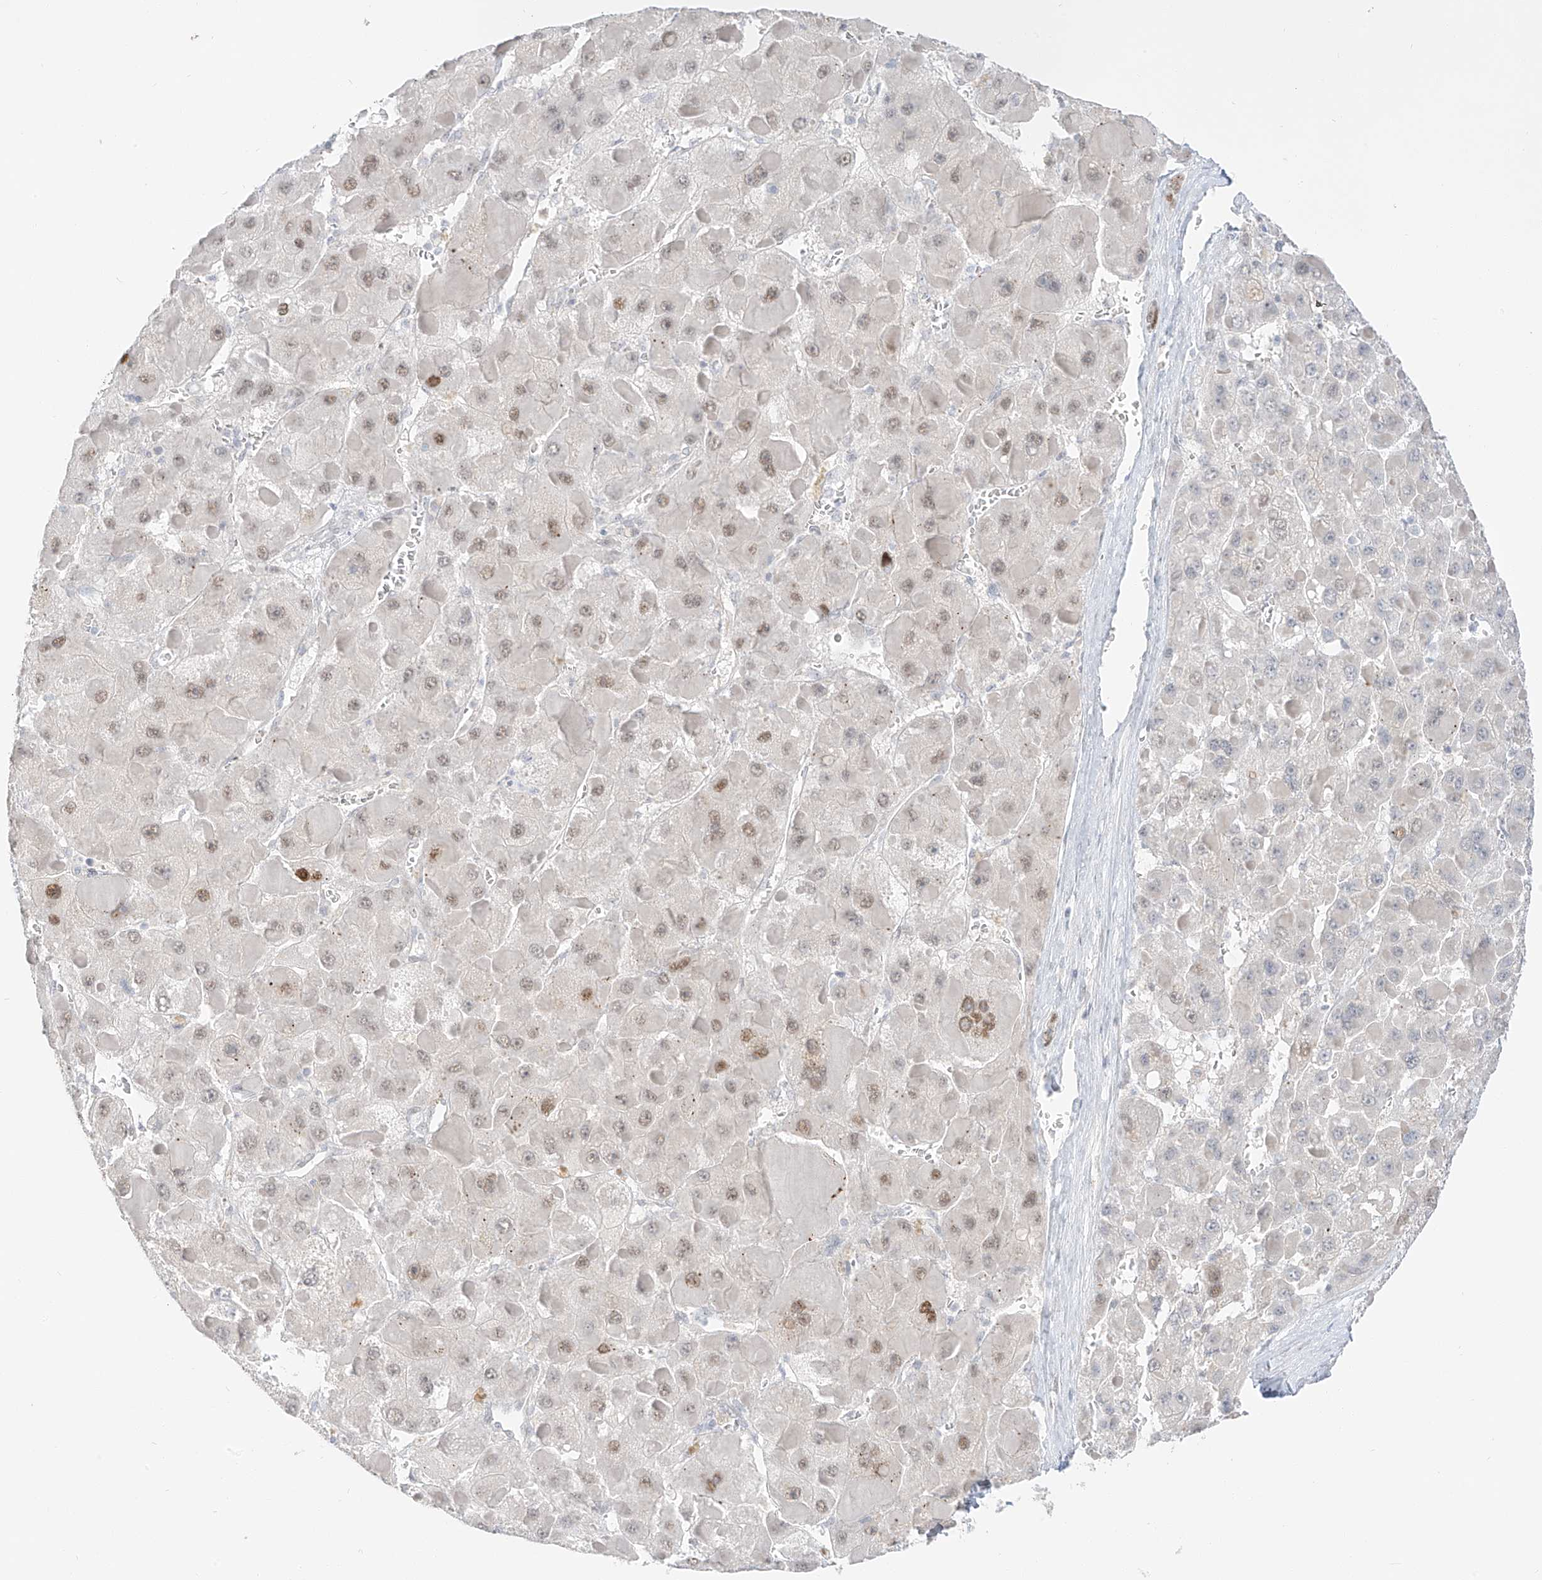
{"staining": {"intensity": "weak", "quantity": "25%-75%", "location": "nuclear"}, "tissue": "liver cancer", "cell_type": "Tumor cells", "image_type": "cancer", "snomed": [{"axis": "morphology", "description": "Carcinoma, Hepatocellular, NOS"}, {"axis": "topography", "description": "Liver"}], "caption": "Weak nuclear staining for a protein is appreciated in approximately 25%-75% of tumor cells of hepatocellular carcinoma (liver) using immunohistochemistry.", "gene": "ZNF774", "patient": {"sex": "female", "age": 73}}